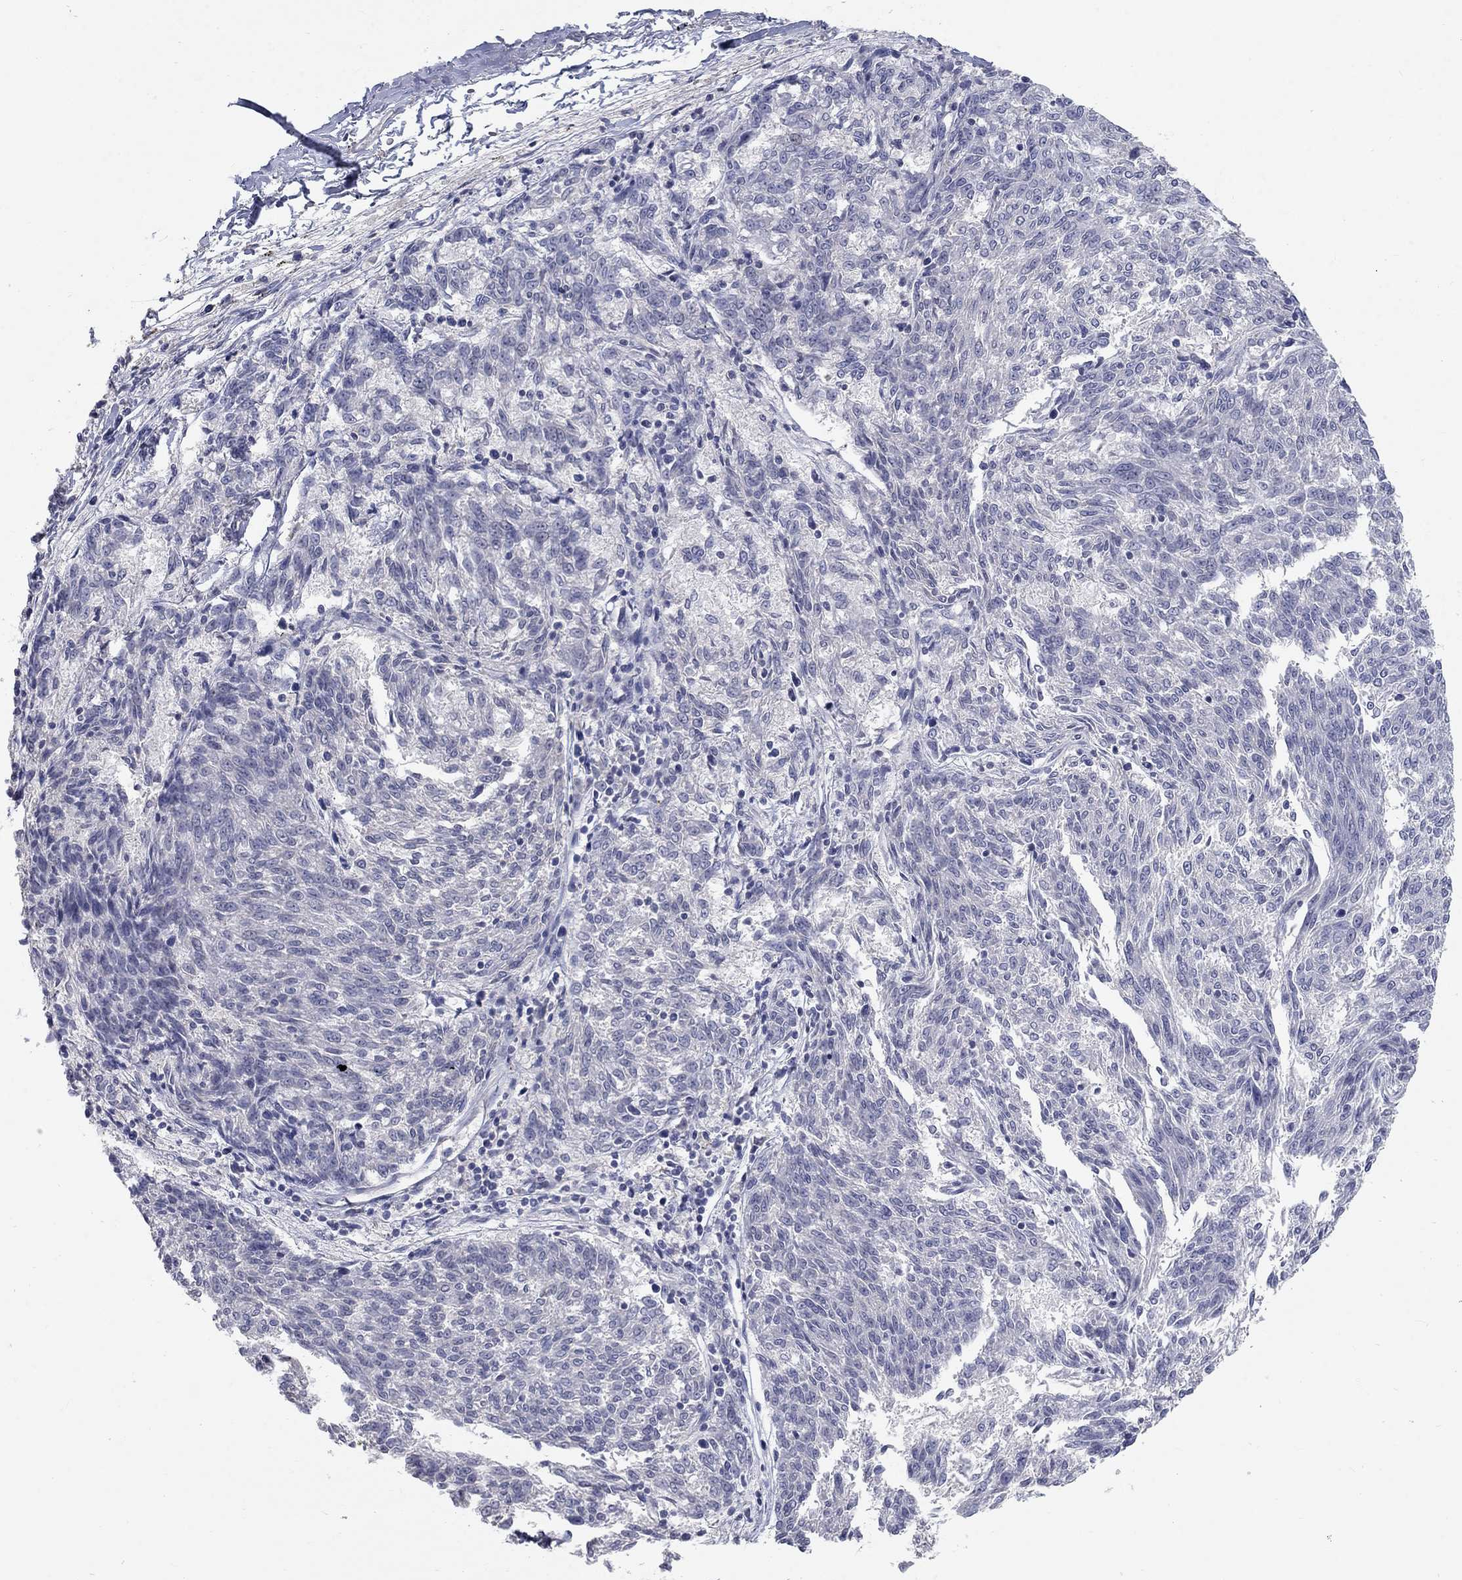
{"staining": {"intensity": "negative", "quantity": "none", "location": "none"}, "tissue": "melanoma", "cell_type": "Tumor cells", "image_type": "cancer", "snomed": [{"axis": "morphology", "description": "Malignant melanoma, NOS"}, {"axis": "topography", "description": "Skin"}], "caption": "There is no significant positivity in tumor cells of malignant melanoma.", "gene": "PTH1R", "patient": {"sex": "female", "age": 72}}